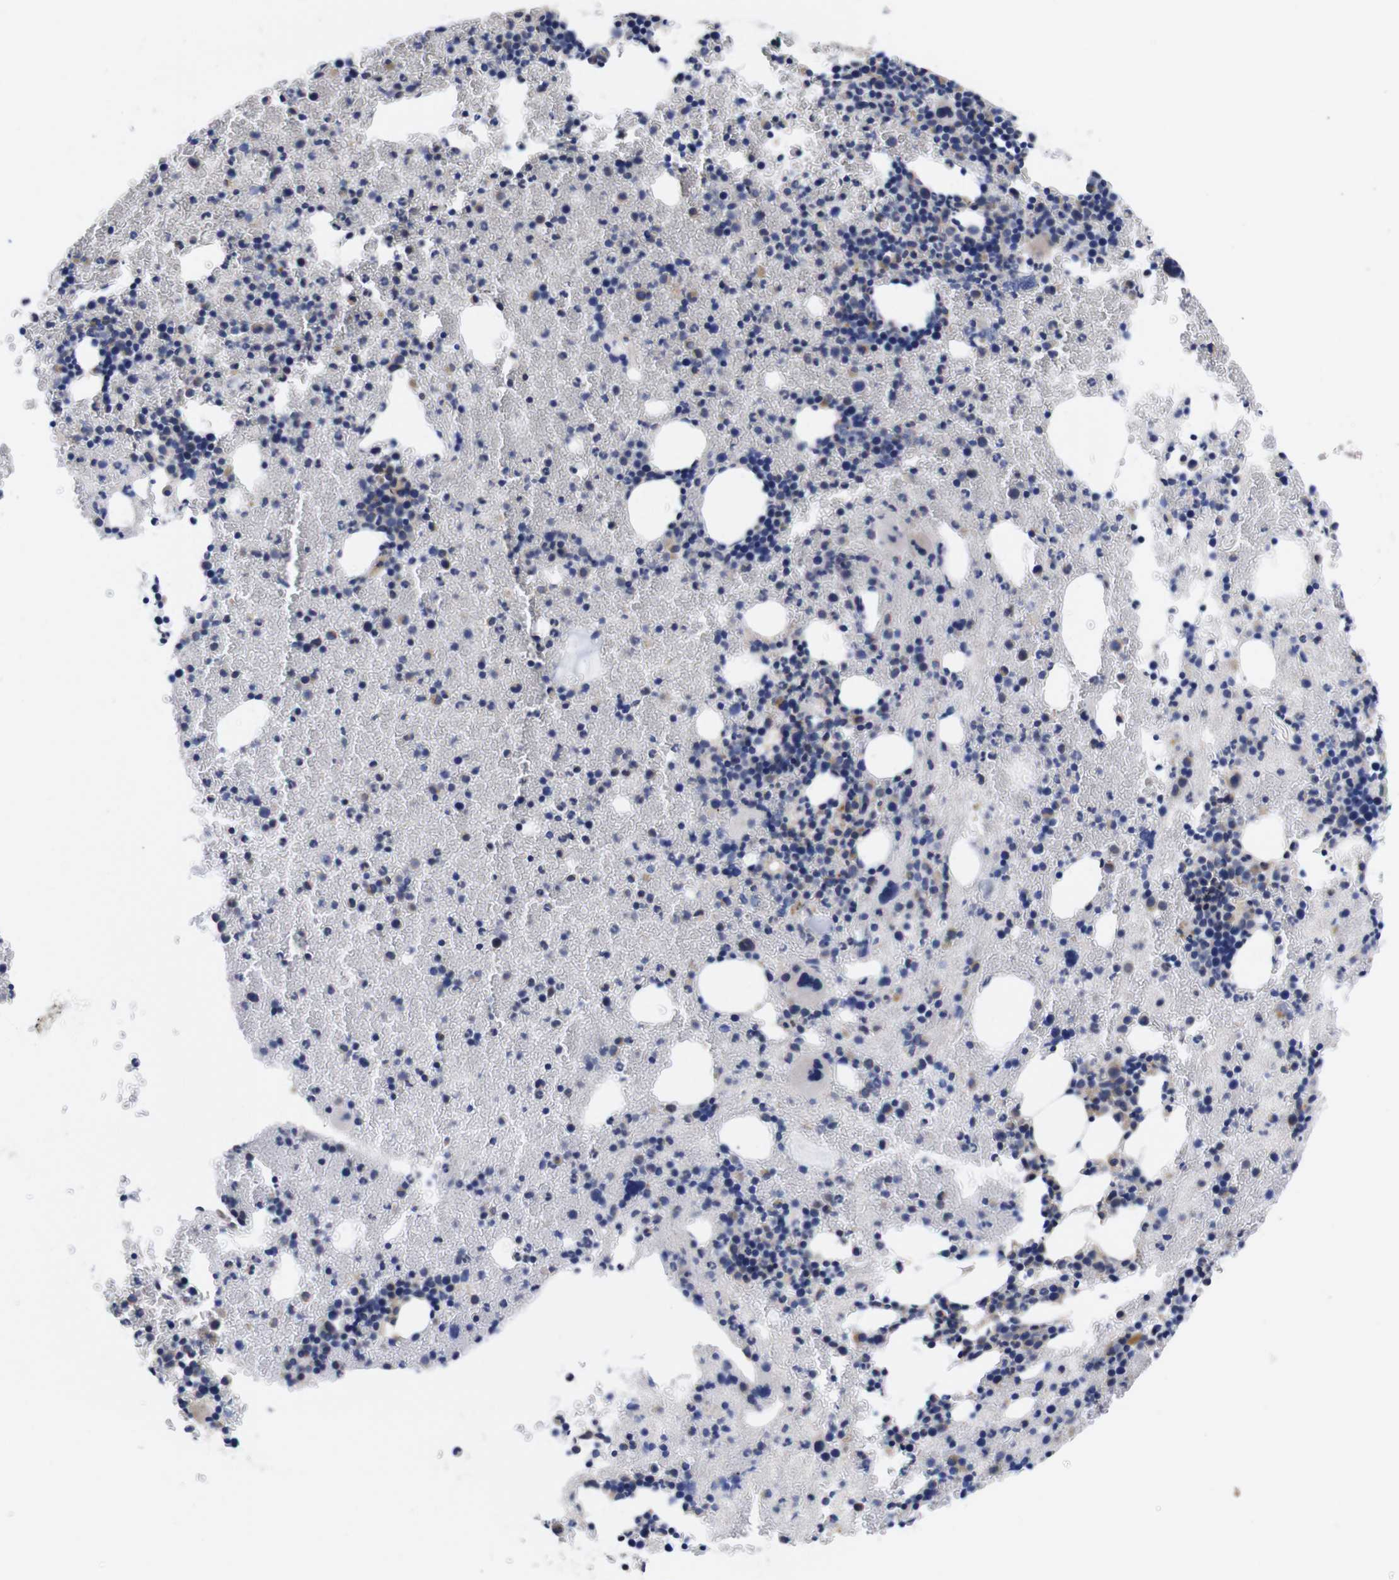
{"staining": {"intensity": "moderate", "quantity": "<25%", "location": "cytoplasmic/membranous"}, "tissue": "bone marrow", "cell_type": "Hematopoietic cells", "image_type": "normal", "snomed": [{"axis": "morphology", "description": "Normal tissue, NOS"}, {"axis": "morphology", "description": "Inflammation, NOS"}, {"axis": "topography", "description": "Bone marrow"}], "caption": "Protein staining displays moderate cytoplasmic/membranous expression in approximately <25% of hematopoietic cells in benign bone marrow.", "gene": "OPN3", "patient": {"sex": "female", "age": 17}}